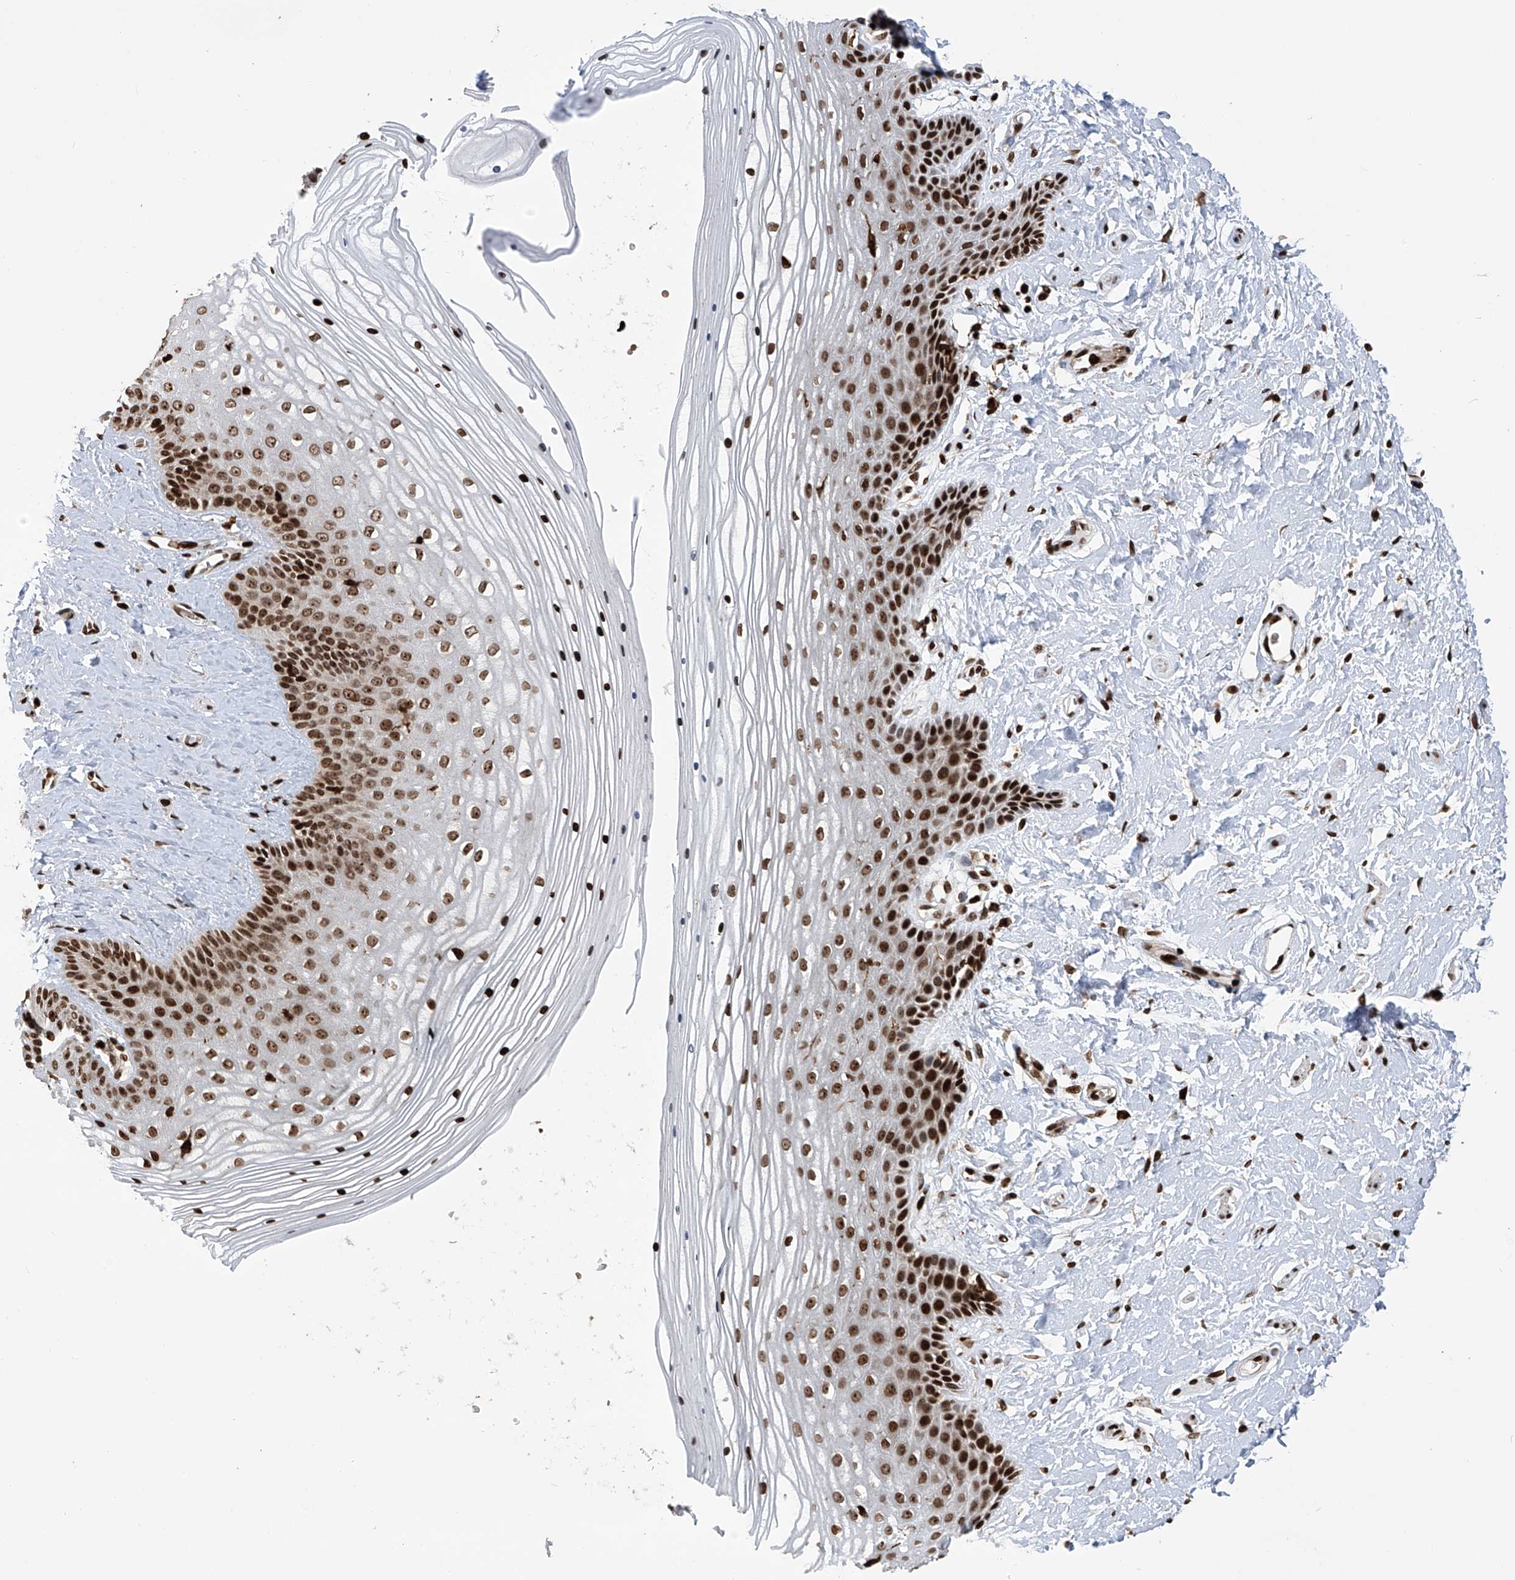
{"staining": {"intensity": "strong", "quantity": ">75%", "location": "nuclear"}, "tissue": "vagina", "cell_type": "Squamous epithelial cells", "image_type": "normal", "snomed": [{"axis": "morphology", "description": "Normal tissue, NOS"}, {"axis": "topography", "description": "Vagina"}, {"axis": "topography", "description": "Cervix"}], "caption": "A histopathology image showing strong nuclear staining in about >75% of squamous epithelial cells in unremarkable vagina, as visualized by brown immunohistochemical staining.", "gene": "PAK1IP1", "patient": {"sex": "female", "age": 40}}